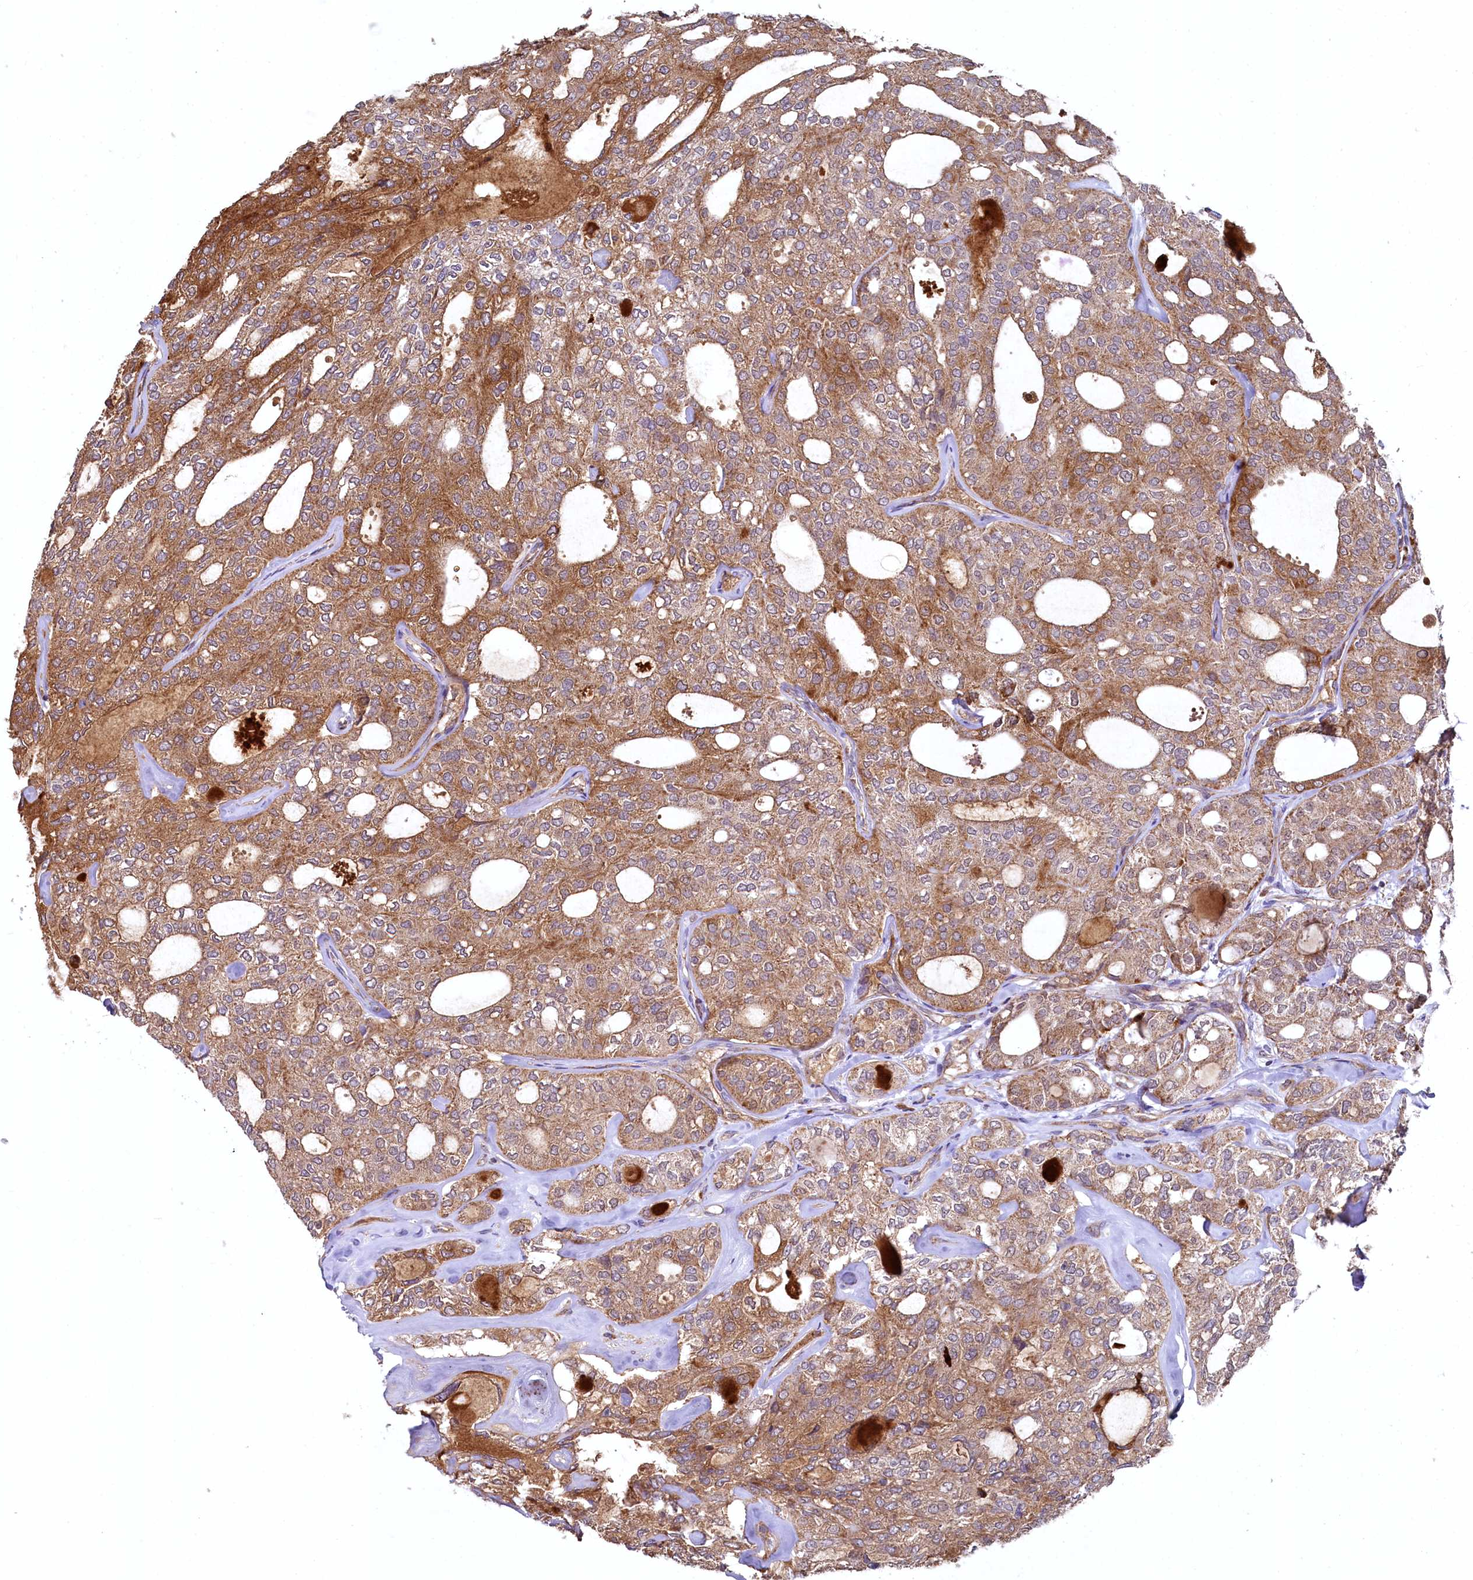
{"staining": {"intensity": "moderate", "quantity": ">75%", "location": "cytoplasmic/membranous"}, "tissue": "thyroid cancer", "cell_type": "Tumor cells", "image_type": "cancer", "snomed": [{"axis": "morphology", "description": "Follicular adenoma carcinoma, NOS"}, {"axis": "topography", "description": "Thyroid gland"}], "caption": "Human thyroid follicular adenoma carcinoma stained with a protein marker exhibits moderate staining in tumor cells.", "gene": "METTL4", "patient": {"sex": "male", "age": 75}}